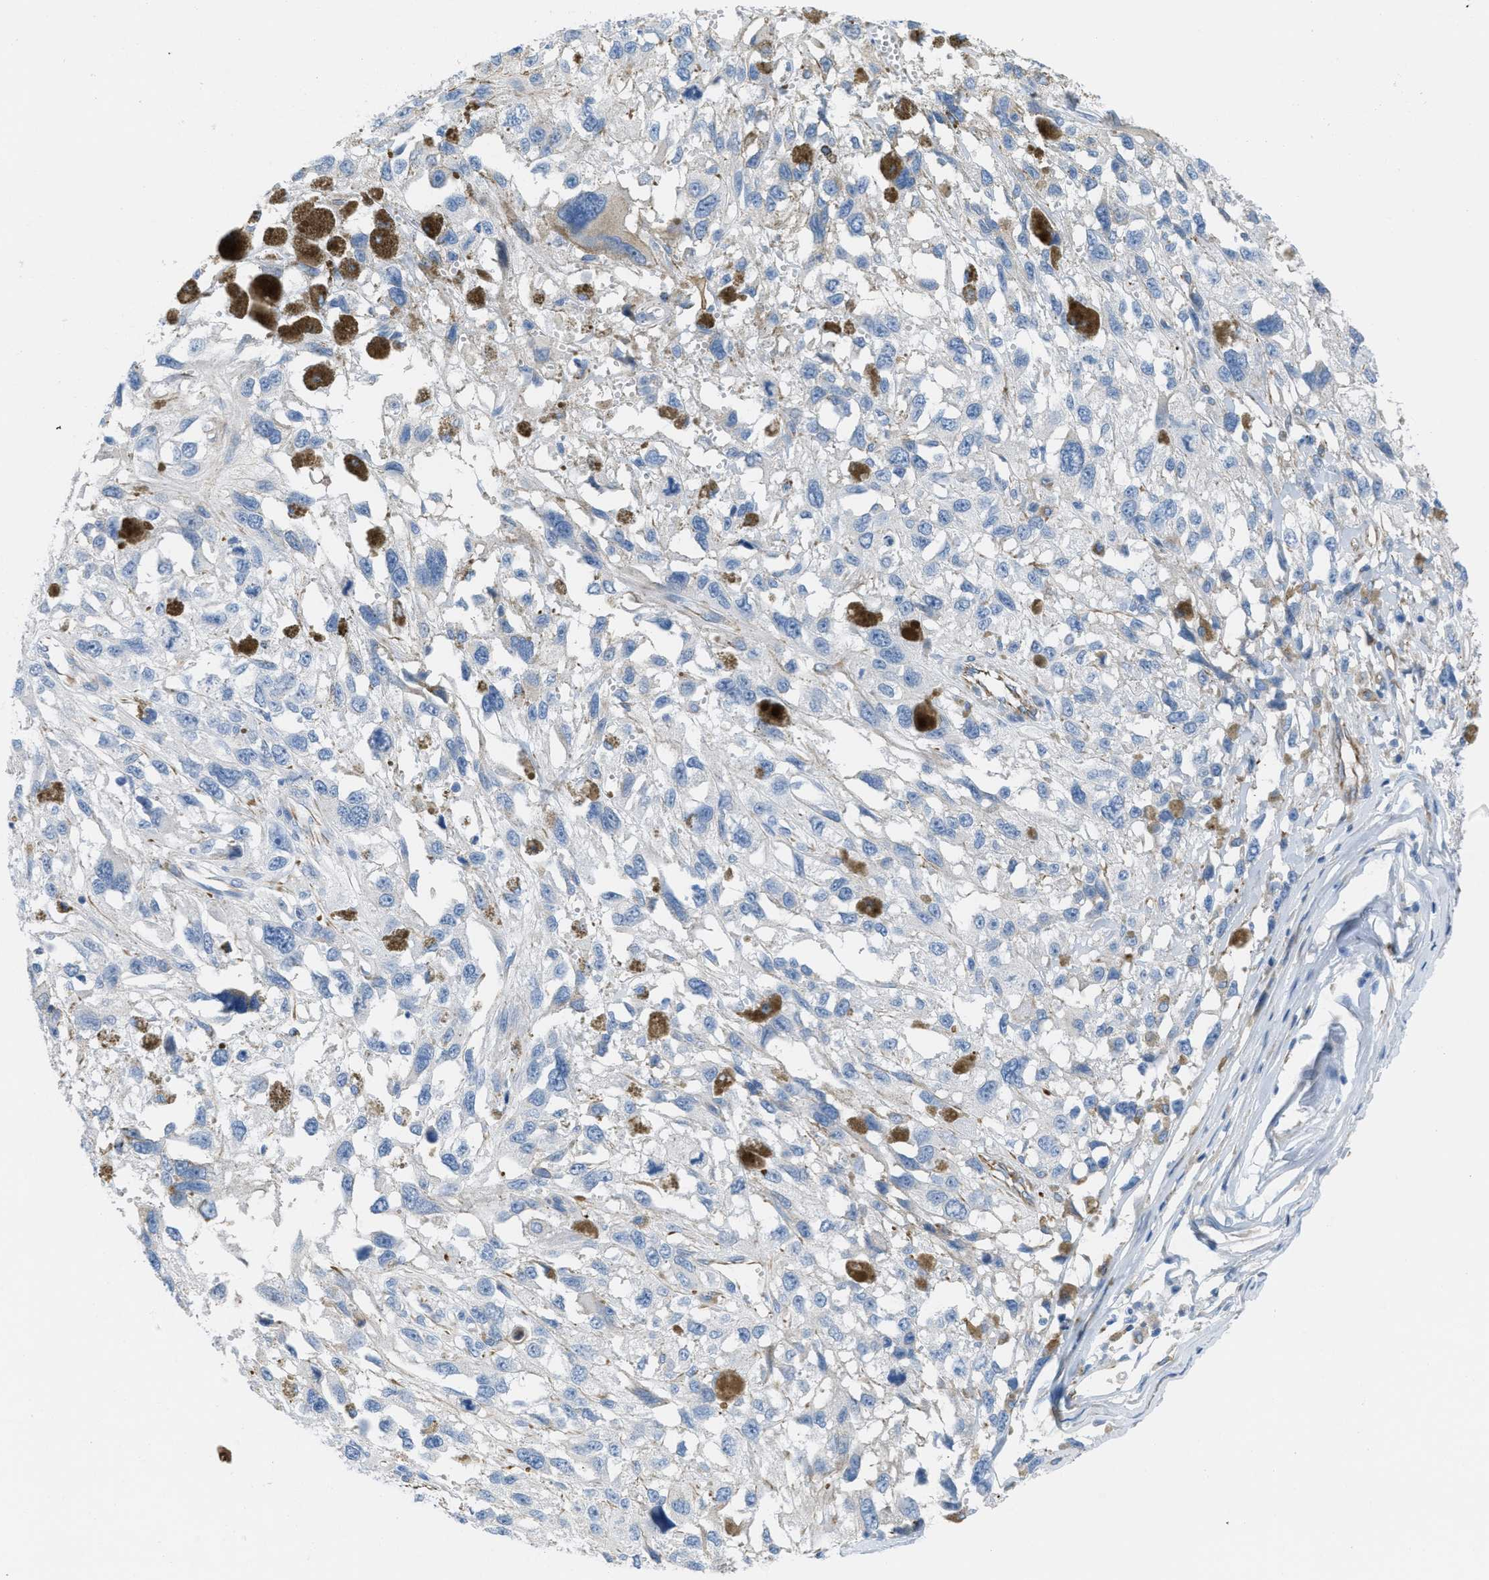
{"staining": {"intensity": "negative", "quantity": "none", "location": "none"}, "tissue": "melanoma", "cell_type": "Tumor cells", "image_type": "cancer", "snomed": [{"axis": "morphology", "description": "Malignant melanoma, Metastatic site"}, {"axis": "topography", "description": "Lymph node"}], "caption": "Human melanoma stained for a protein using immunohistochemistry (IHC) exhibits no expression in tumor cells.", "gene": "SLC12A1", "patient": {"sex": "male", "age": 59}}